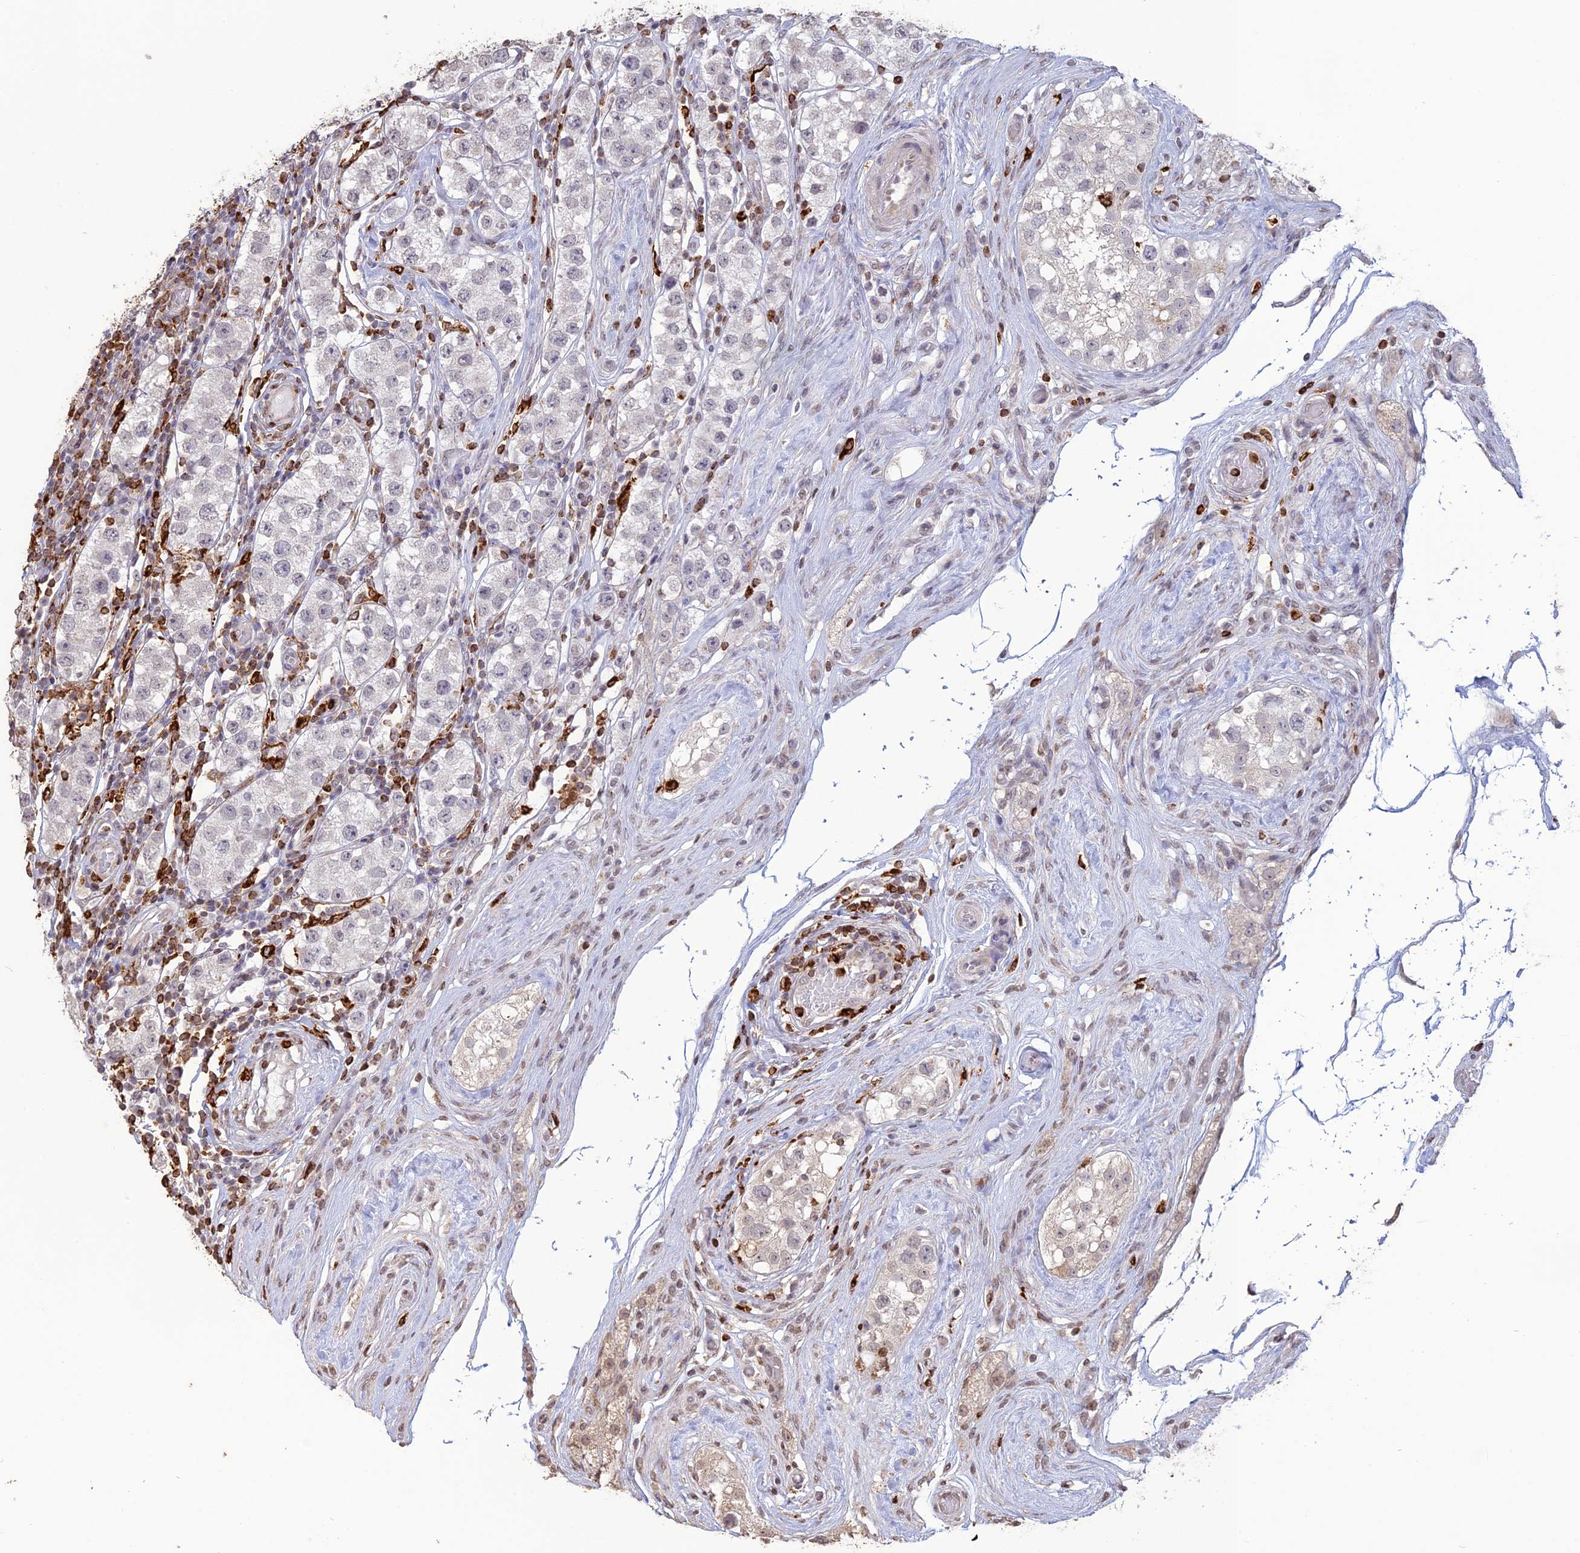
{"staining": {"intensity": "negative", "quantity": "none", "location": "none"}, "tissue": "testis cancer", "cell_type": "Tumor cells", "image_type": "cancer", "snomed": [{"axis": "morphology", "description": "Seminoma, NOS"}, {"axis": "topography", "description": "Testis"}], "caption": "Tumor cells are negative for brown protein staining in testis cancer.", "gene": "APOBR", "patient": {"sex": "male", "age": 34}}